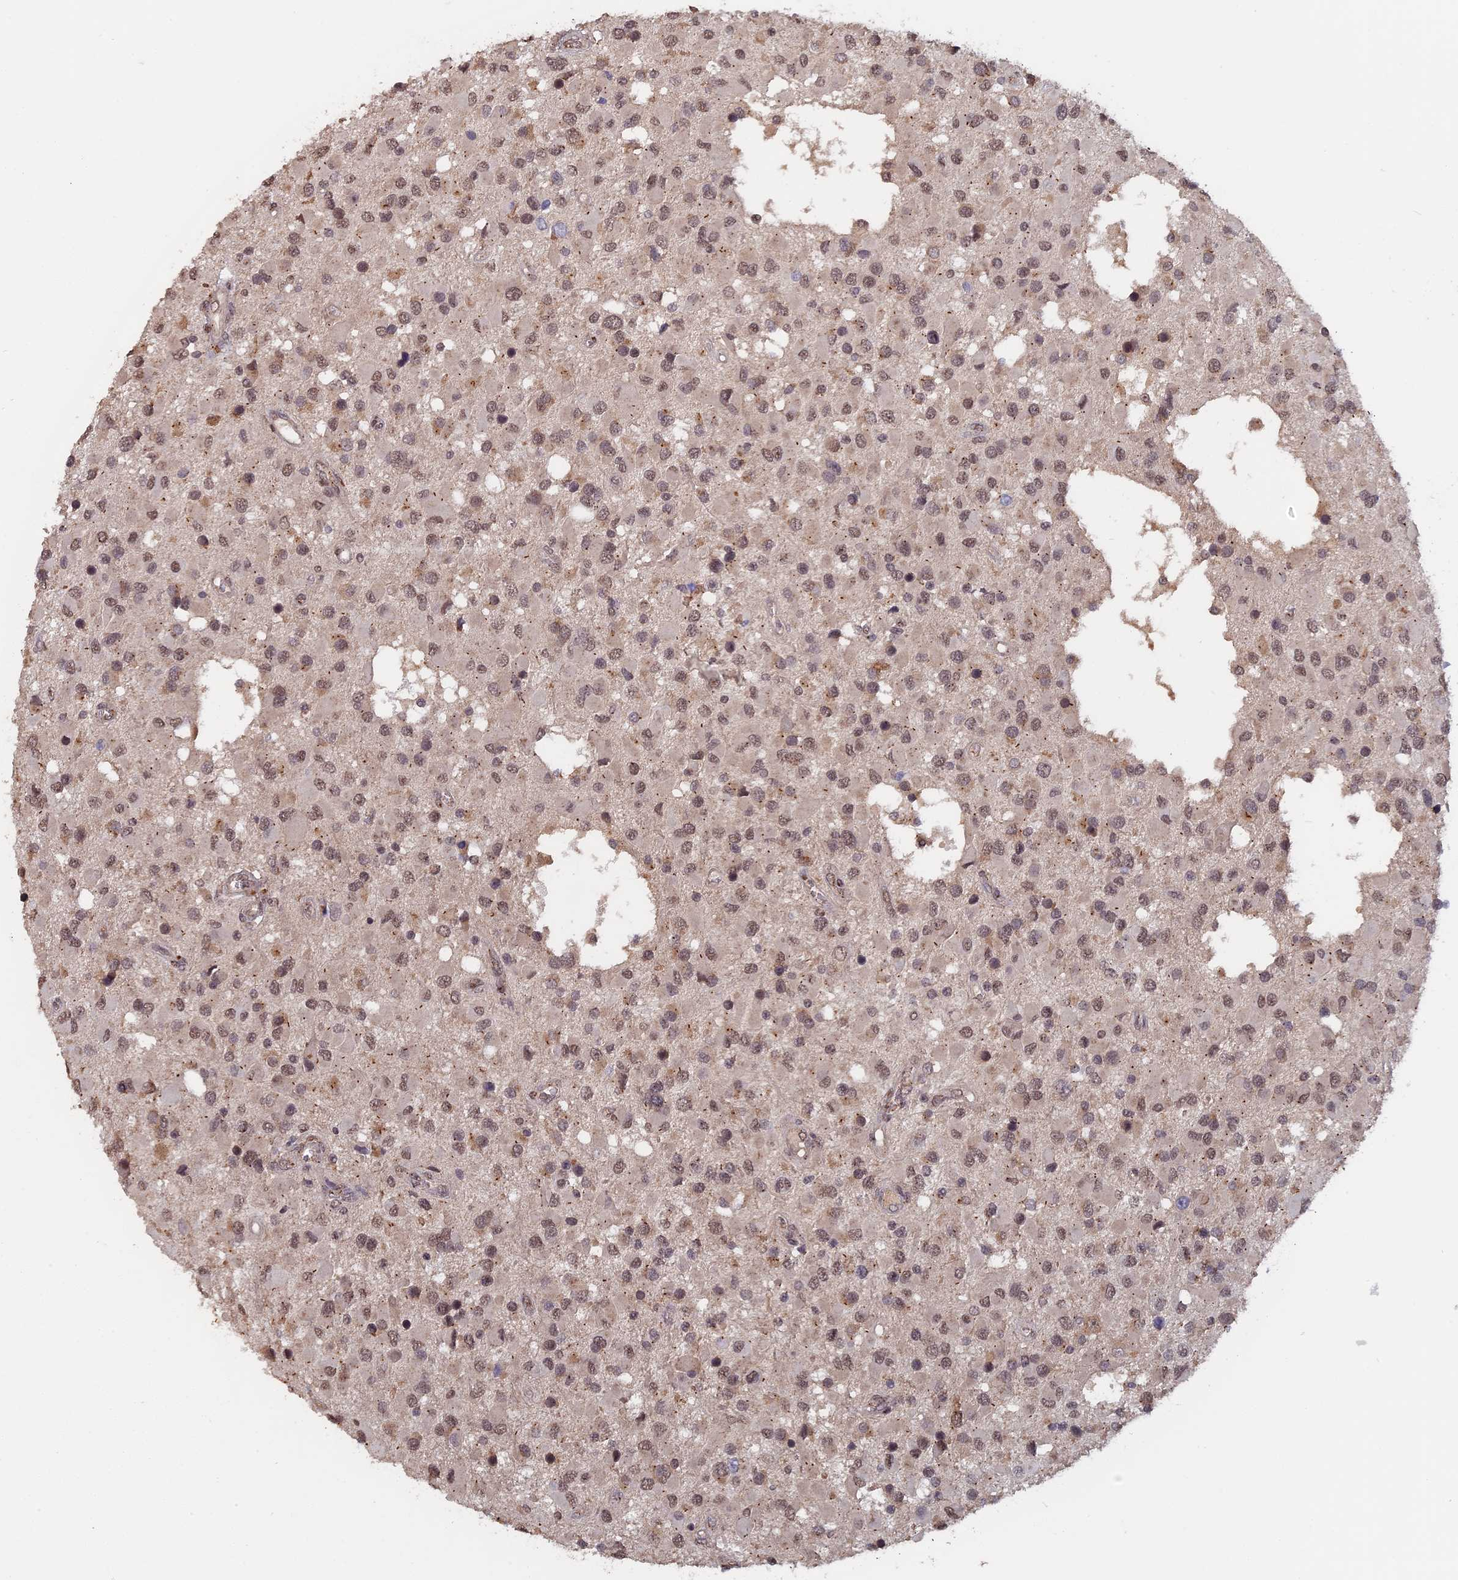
{"staining": {"intensity": "moderate", "quantity": ">75%", "location": "nuclear"}, "tissue": "glioma", "cell_type": "Tumor cells", "image_type": "cancer", "snomed": [{"axis": "morphology", "description": "Glioma, malignant, High grade"}, {"axis": "topography", "description": "Brain"}], "caption": "This histopathology image demonstrates malignant glioma (high-grade) stained with immunohistochemistry to label a protein in brown. The nuclear of tumor cells show moderate positivity for the protein. Nuclei are counter-stained blue.", "gene": "PIGQ", "patient": {"sex": "male", "age": 53}}